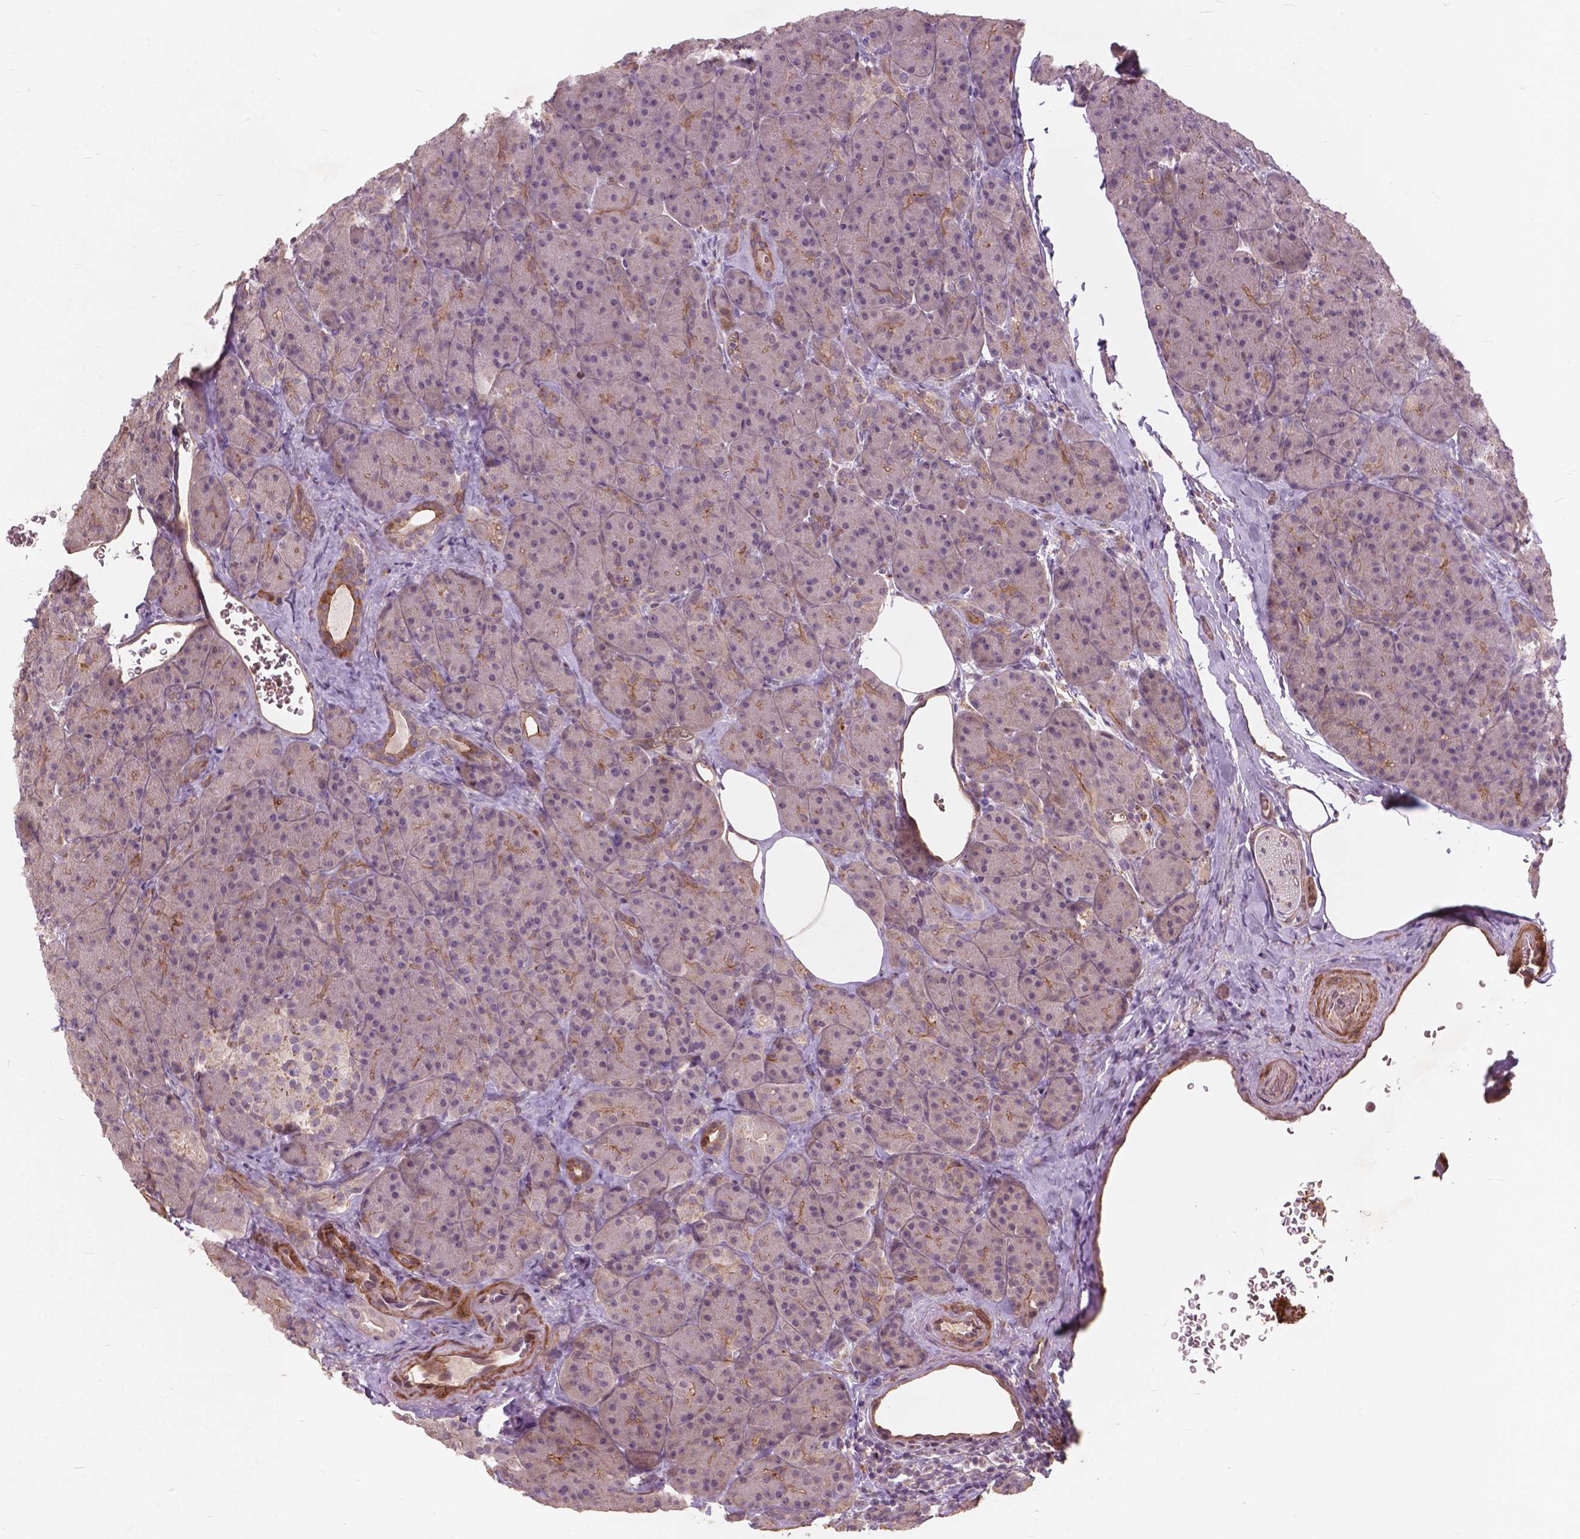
{"staining": {"intensity": "moderate", "quantity": "<25%", "location": "cytoplasmic/membranous"}, "tissue": "pancreas", "cell_type": "Exocrine glandular cells", "image_type": "normal", "snomed": [{"axis": "morphology", "description": "Normal tissue, NOS"}, {"axis": "topography", "description": "Pancreas"}], "caption": "Protein staining of unremarkable pancreas reveals moderate cytoplasmic/membranous positivity in approximately <25% of exocrine glandular cells.", "gene": "RFPL4B", "patient": {"sex": "male", "age": 57}}